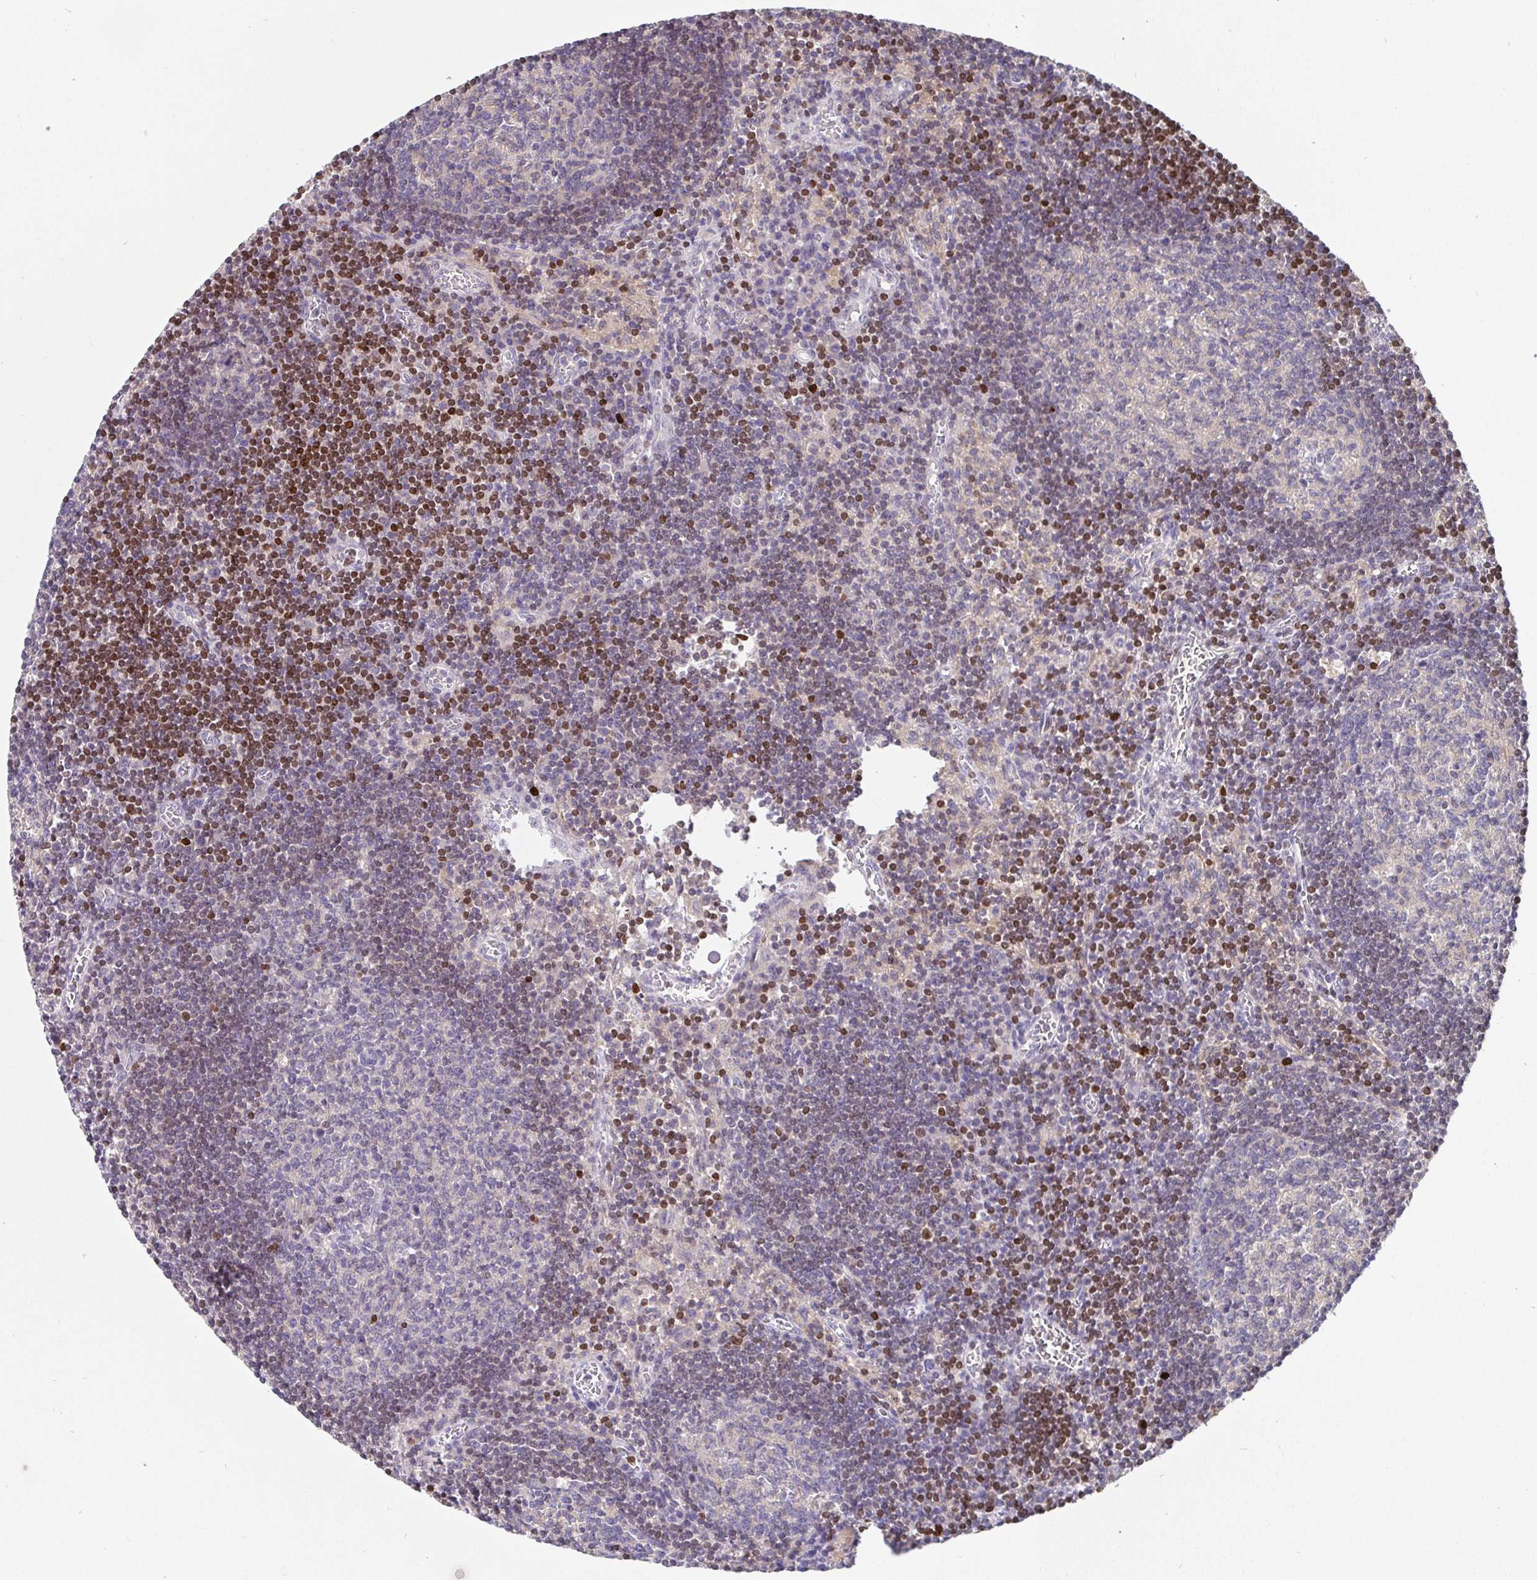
{"staining": {"intensity": "negative", "quantity": "none", "location": "none"}, "tissue": "lymph node", "cell_type": "Germinal center cells", "image_type": "normal", "snomed": [{"axis": "morphology", "description": "Normal tissue, NOS"}, {"axis": "topography", "description": "Lymph node"}], "caption": "DAB immunohistochemical staining of normal lymph node reveals no significant positivity in germinal center cells. (Stains: DAB (3,3'-diaminobenzidine) IHC with hematoxylin counter stain, Microscopy: brightfield microscopy at high magnification).", "gene": "SATB1", "patient": {"sex": "male", "age": 67}}